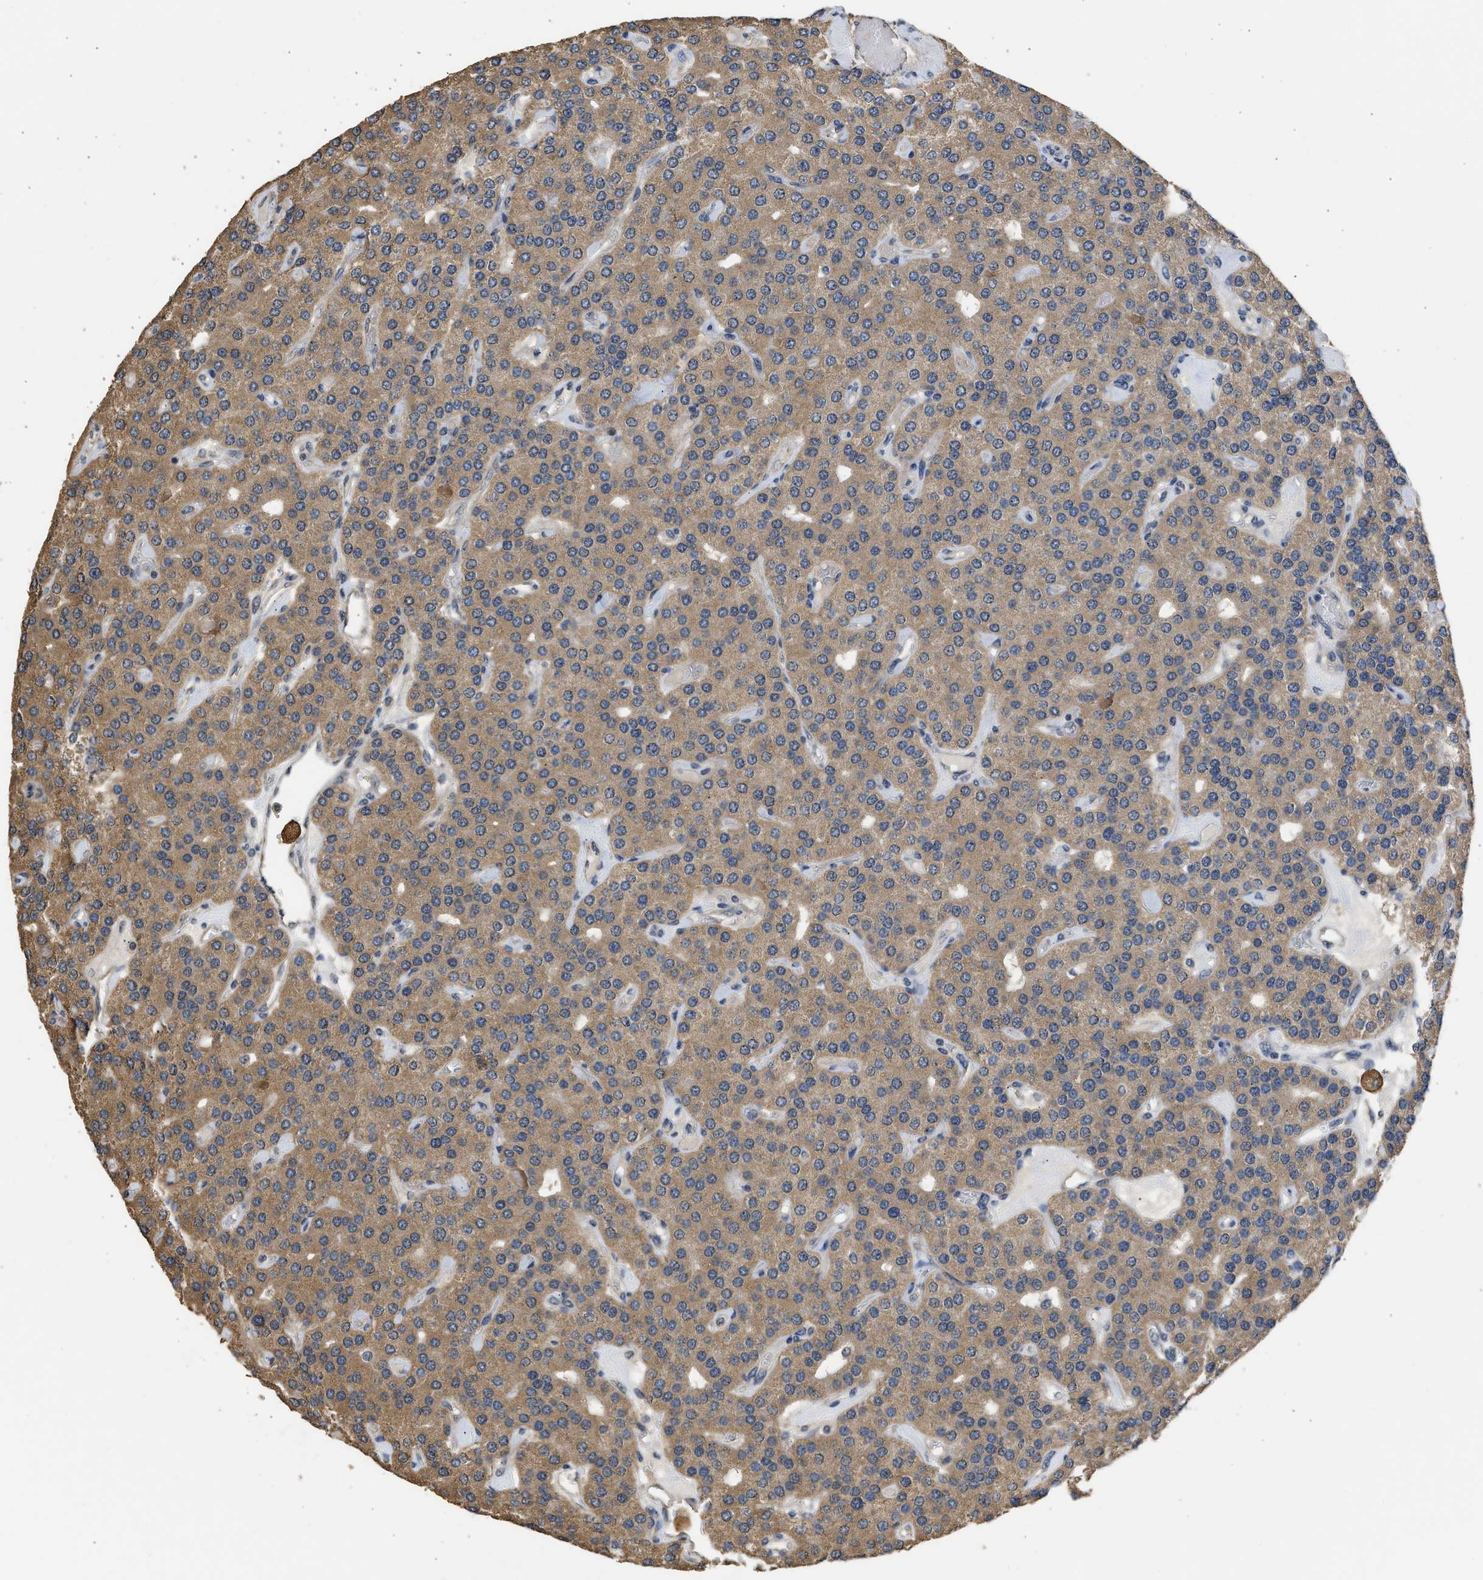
{"staining": {"intensity": "moderate", "quantity": ">75%", "location": "cytoplasmic/membranous"}, "tissue": "parathyroid gland", "cell_type": "Glandular cells", "image_type": "normal", "snomed": [{"axis": "morphology", "description": "Normal tissue, NOS"}, {"axis": "morphology", "description": "Adenoma, NOS"}, {"axis": "topography", "description": "Parathyroid gland"}], "caption": "Brown immunohistochemical staining in benign human parathyroid gland reveals moderate cytoplasmic/membranous staining in approximately >75% of glandular cells.", "gene": "SPINT2", "patient": {"sex": "female", "age": 86}}